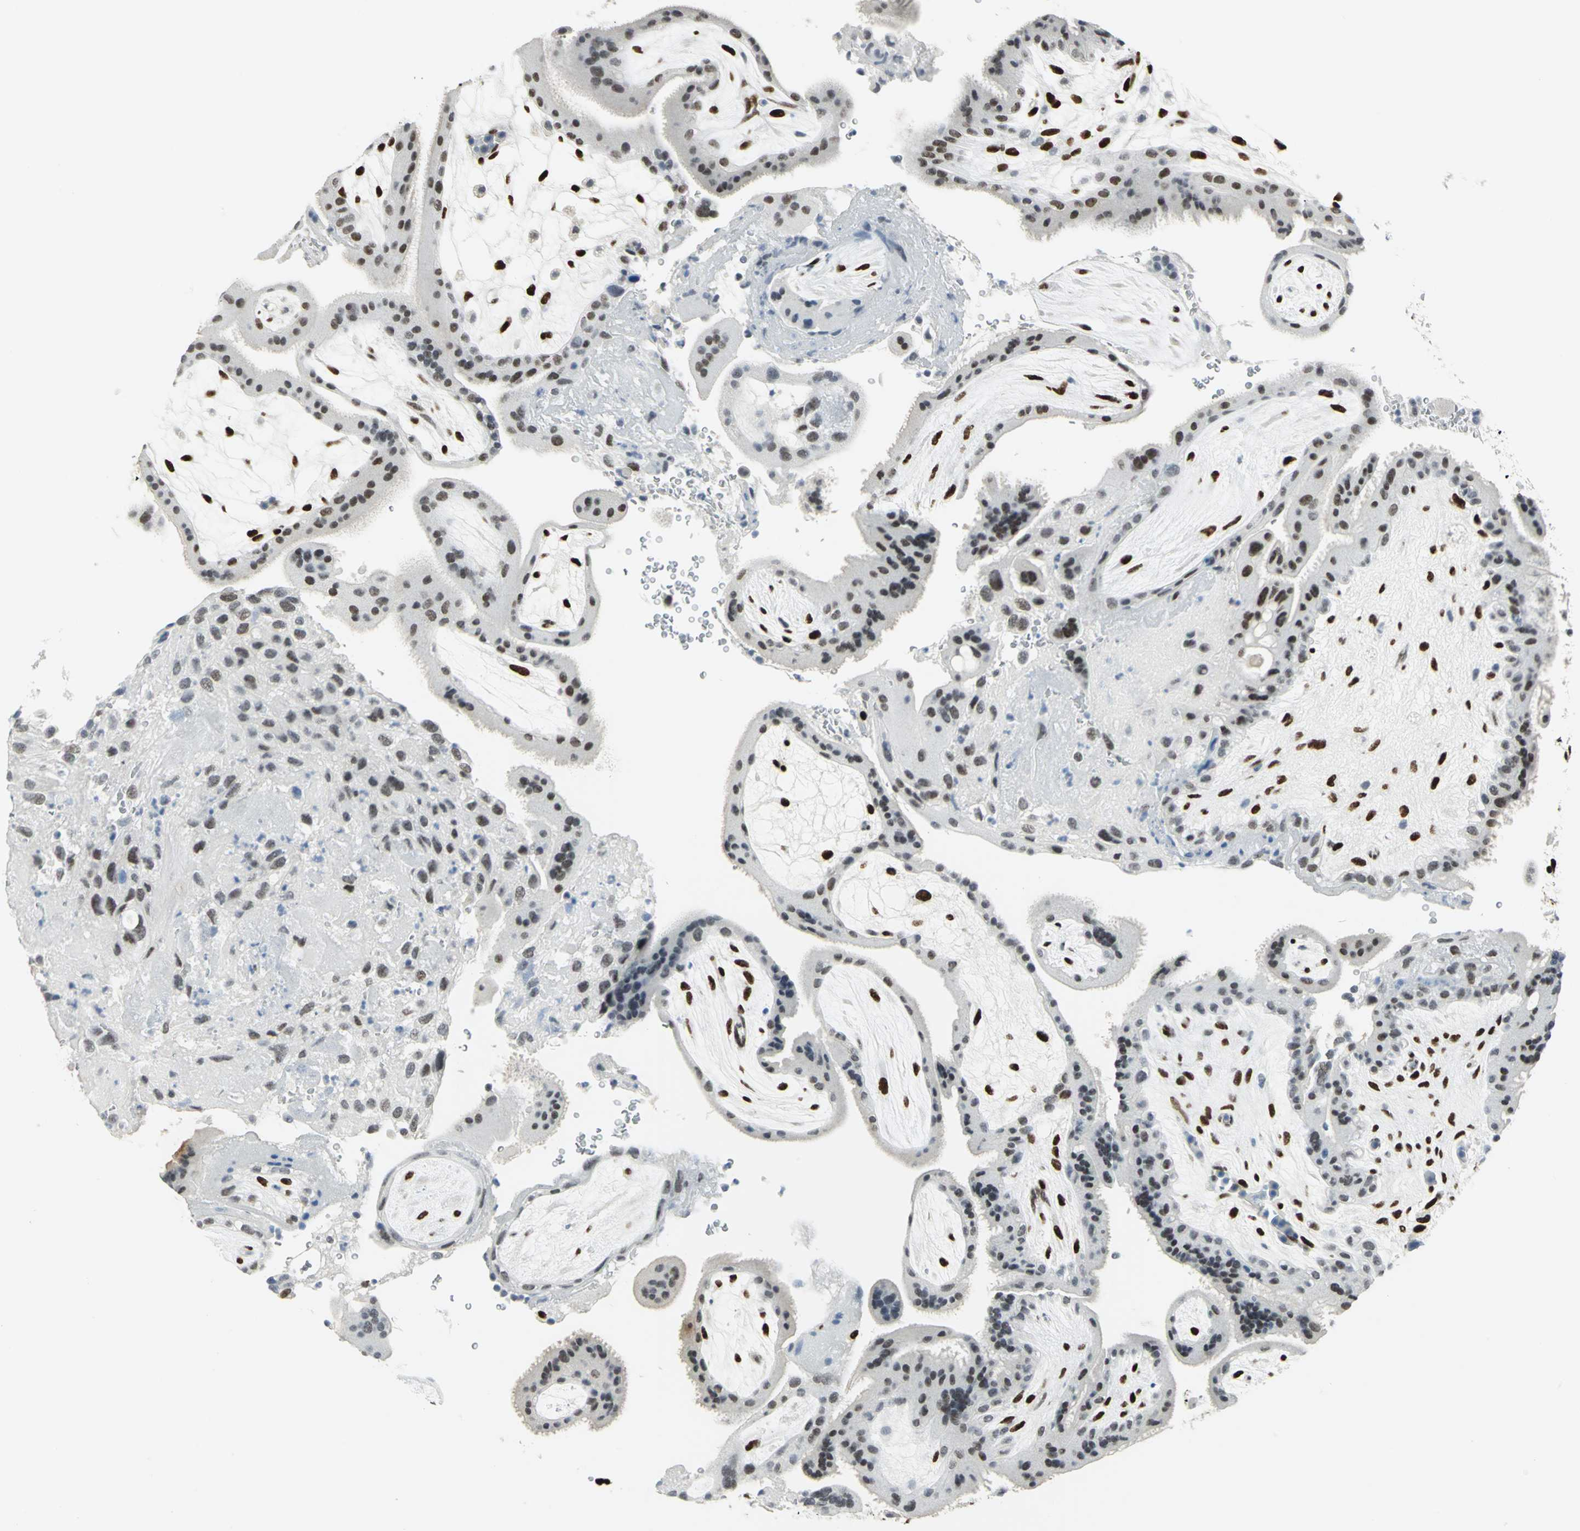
{"staining": {"intensity": "strong", "quantity": ">75%", "location": "nuclear"}, "tissue": "placenta", "cell_type": "Decidual cells", "image_type": "normal", "snomed": [{"axis": "morphology", "description": "Normal tissue, NOS"}, {"axis": "topography", "description": "Placenta"}], "caption": "This is an image of immunohistochemistry (IHC) staining of unremarkable placenta, which shows strong staining in the nuclear of decidual cells.", "gene": "MEIS2", "patient": {"sex": "female", "age": 19}}